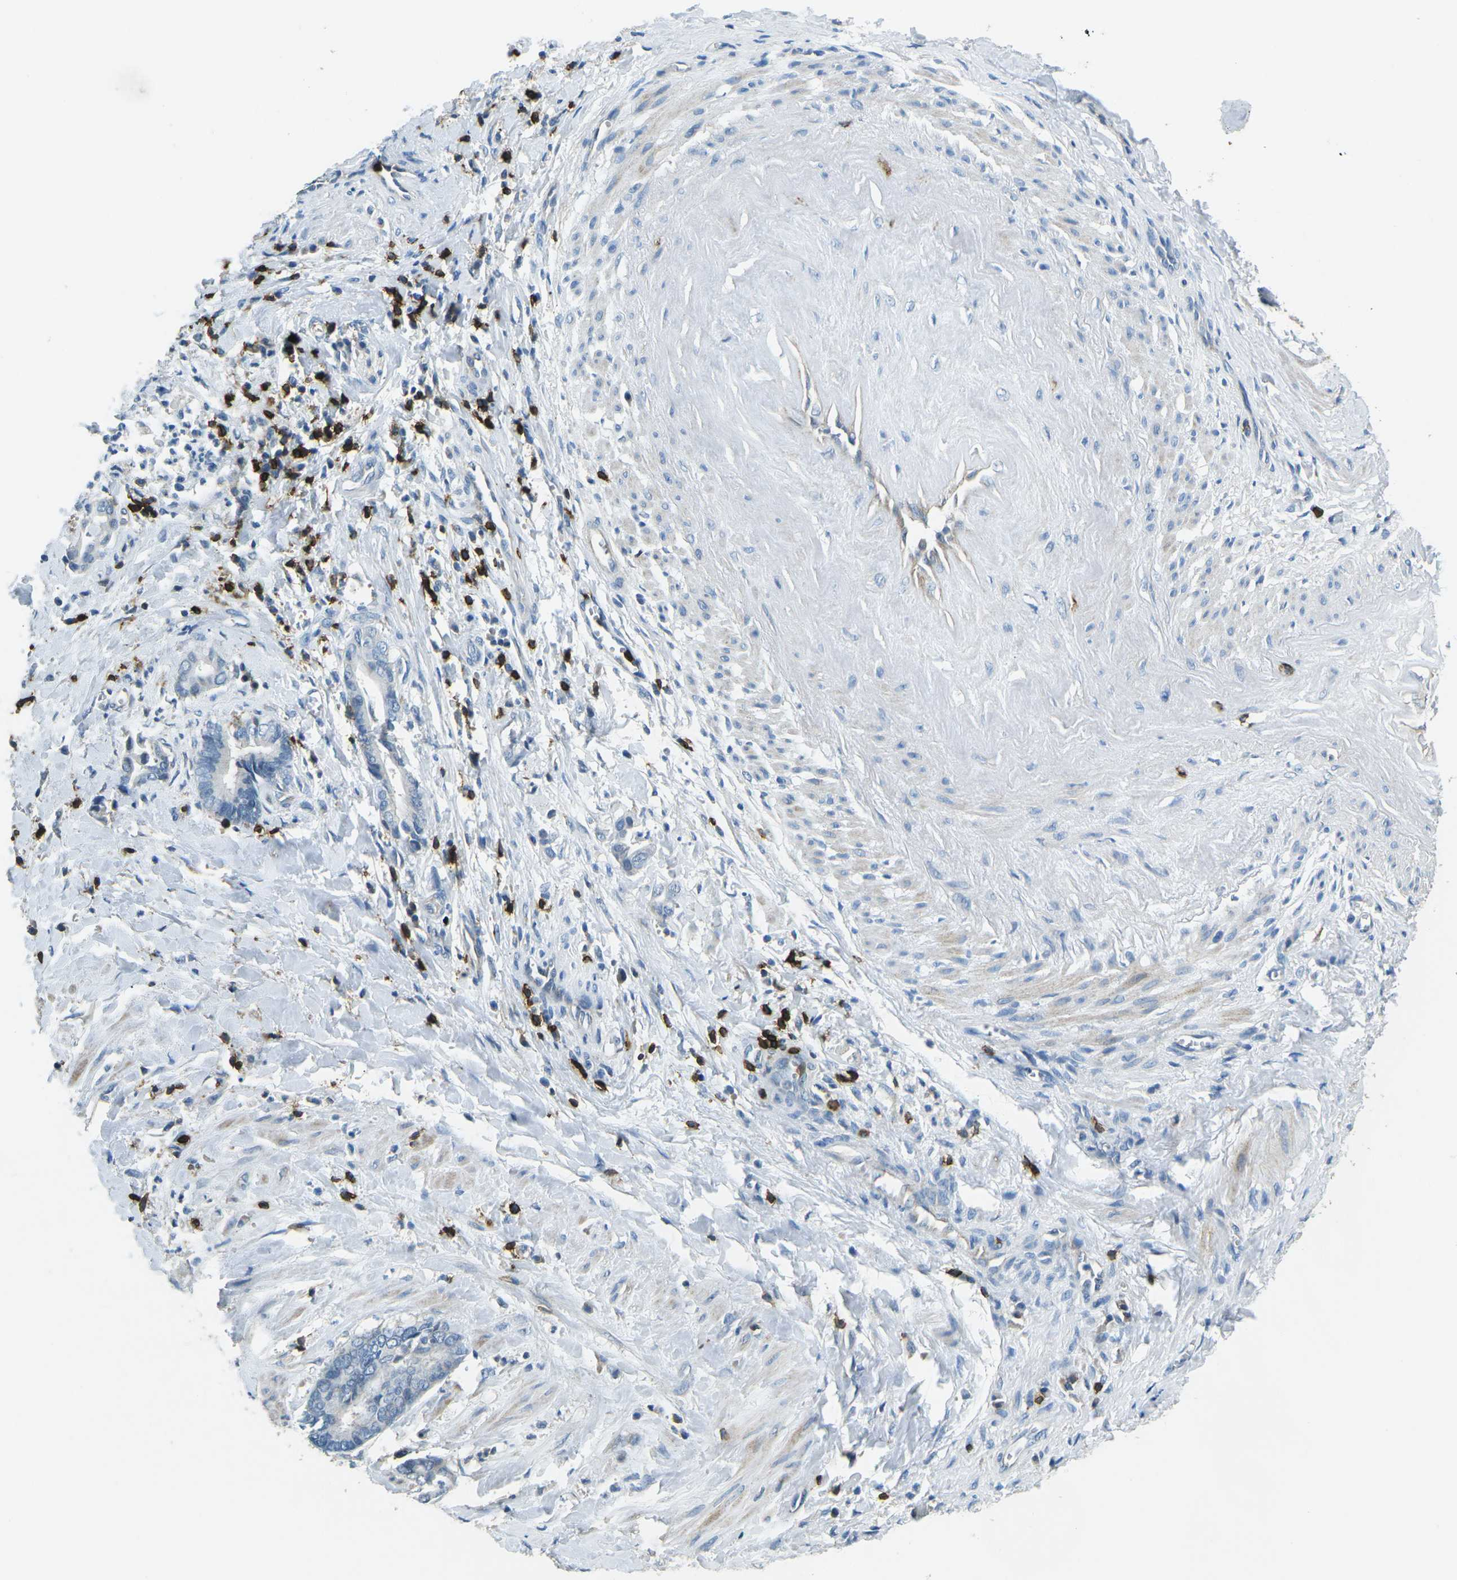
{"staining": {"intensity": "negative", "quantity": "none", "location": "none"}, "tissue": "cervical cancer", "cell_type": "Tumor cells", "image_type": "cancer", "snomed": [{"axis": "morphology", "description": "Adenocarcinoma, NOS"}, {"axis": "topography", "description": "Cervix"}], "caption": "IHC histopathology image of adenocarcinoma (cervical) stained for a protein (brown), which displays no positivity in tumor cells. (Brightfield microscopy of DAB (3,3'-diaminobenzidine) immunohistochemistry at high magnification).", "gene": "CD6", "patient": {"sex": "female", "age": 44}}